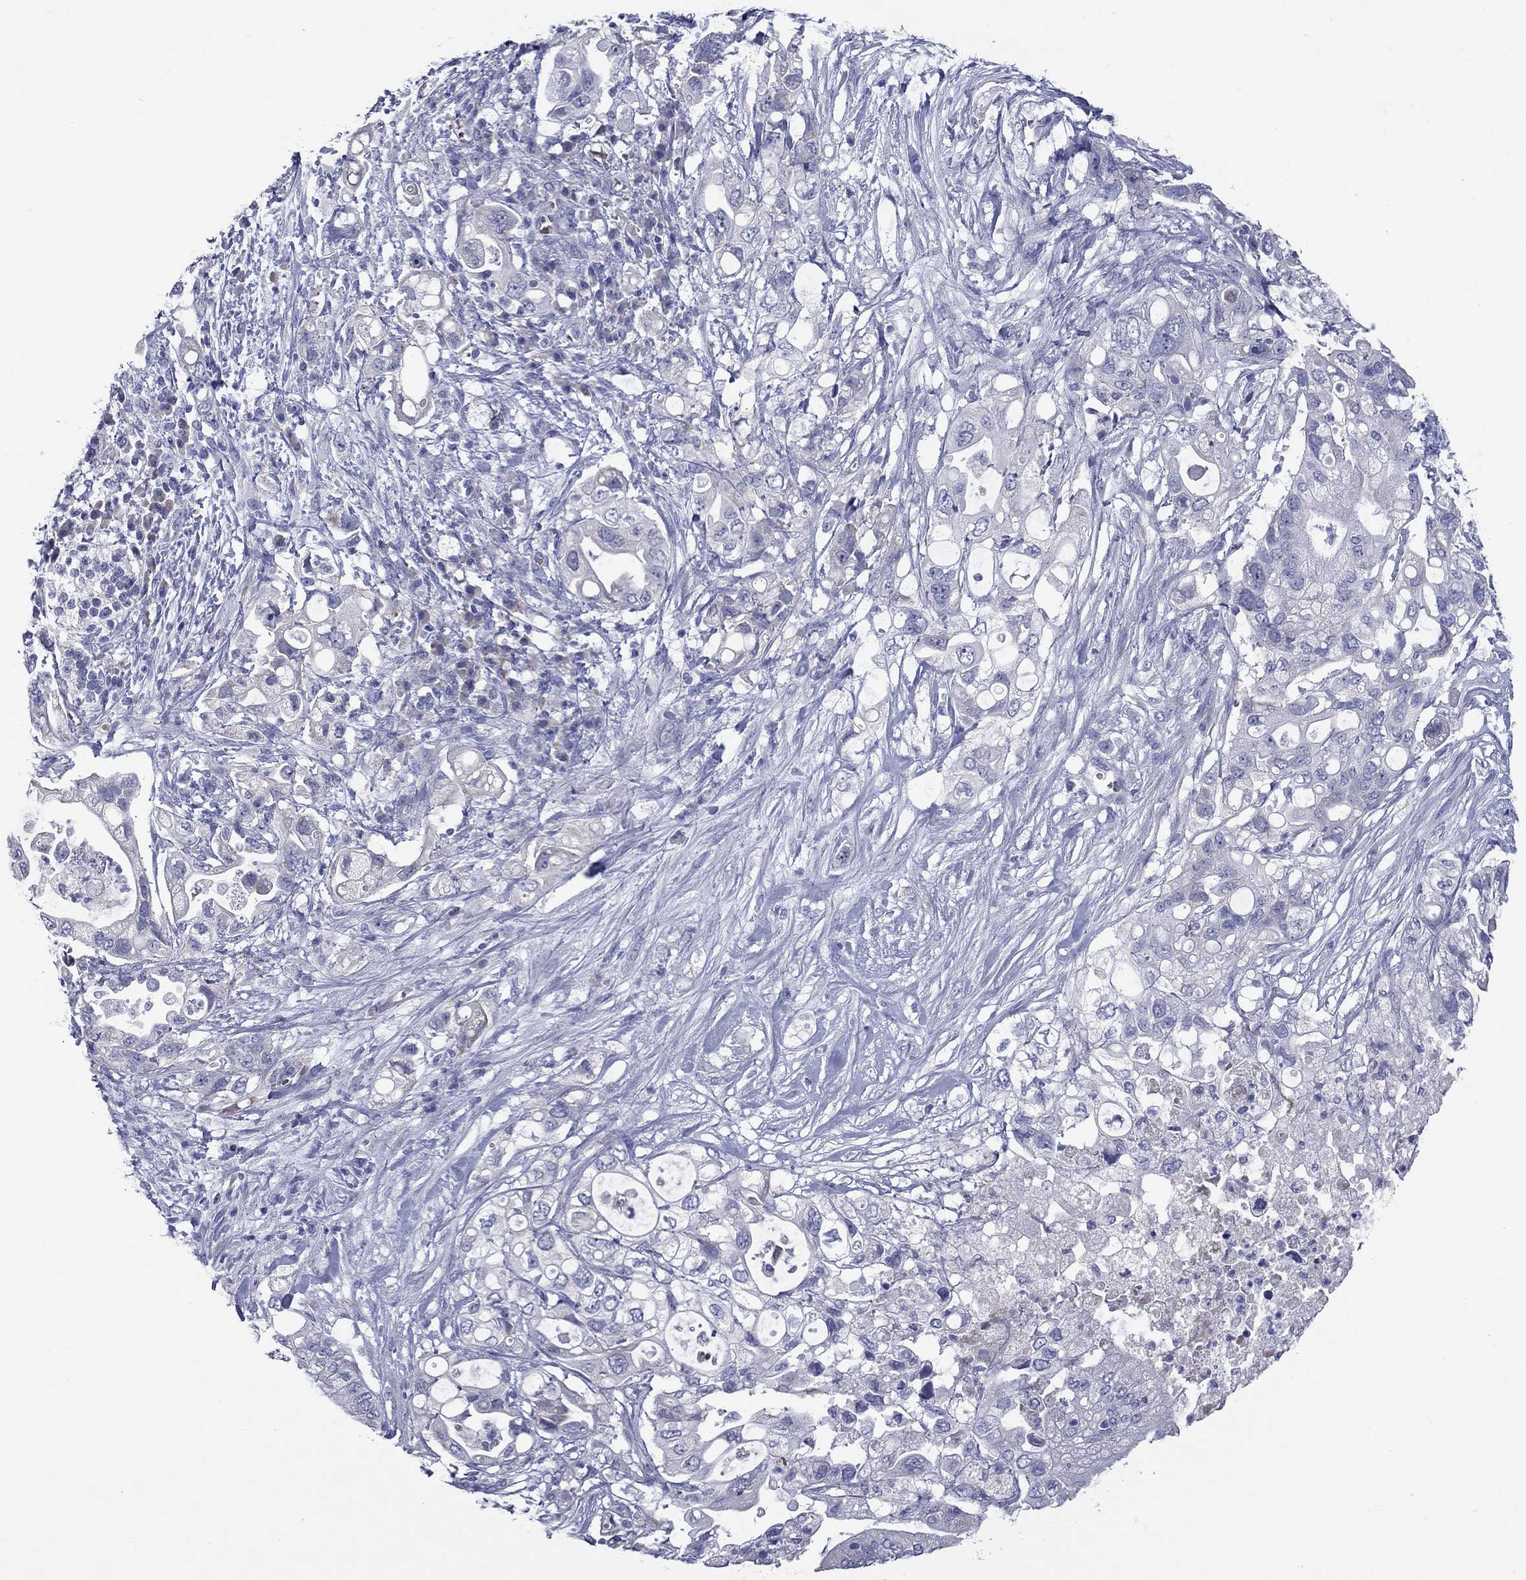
{"staining": {"intensity": "negative", "quantity": "none", "location": "none"}, "tissue": "pancreatic cancer", "cell_type": "Tumor cells", "image_type": "cancer", "snomed": [{"axis": "morphology", "description": "Adenocarcinoma, NOS"}, {"axis": "topography", "description": "Pancreas"}], "caption": "A histopathology image of human adenocarcinoma (pancreatic) is negative for staining in tumor cells.", "gene": "UNC119B", "patient": {"sex": "female", "age": 72}}